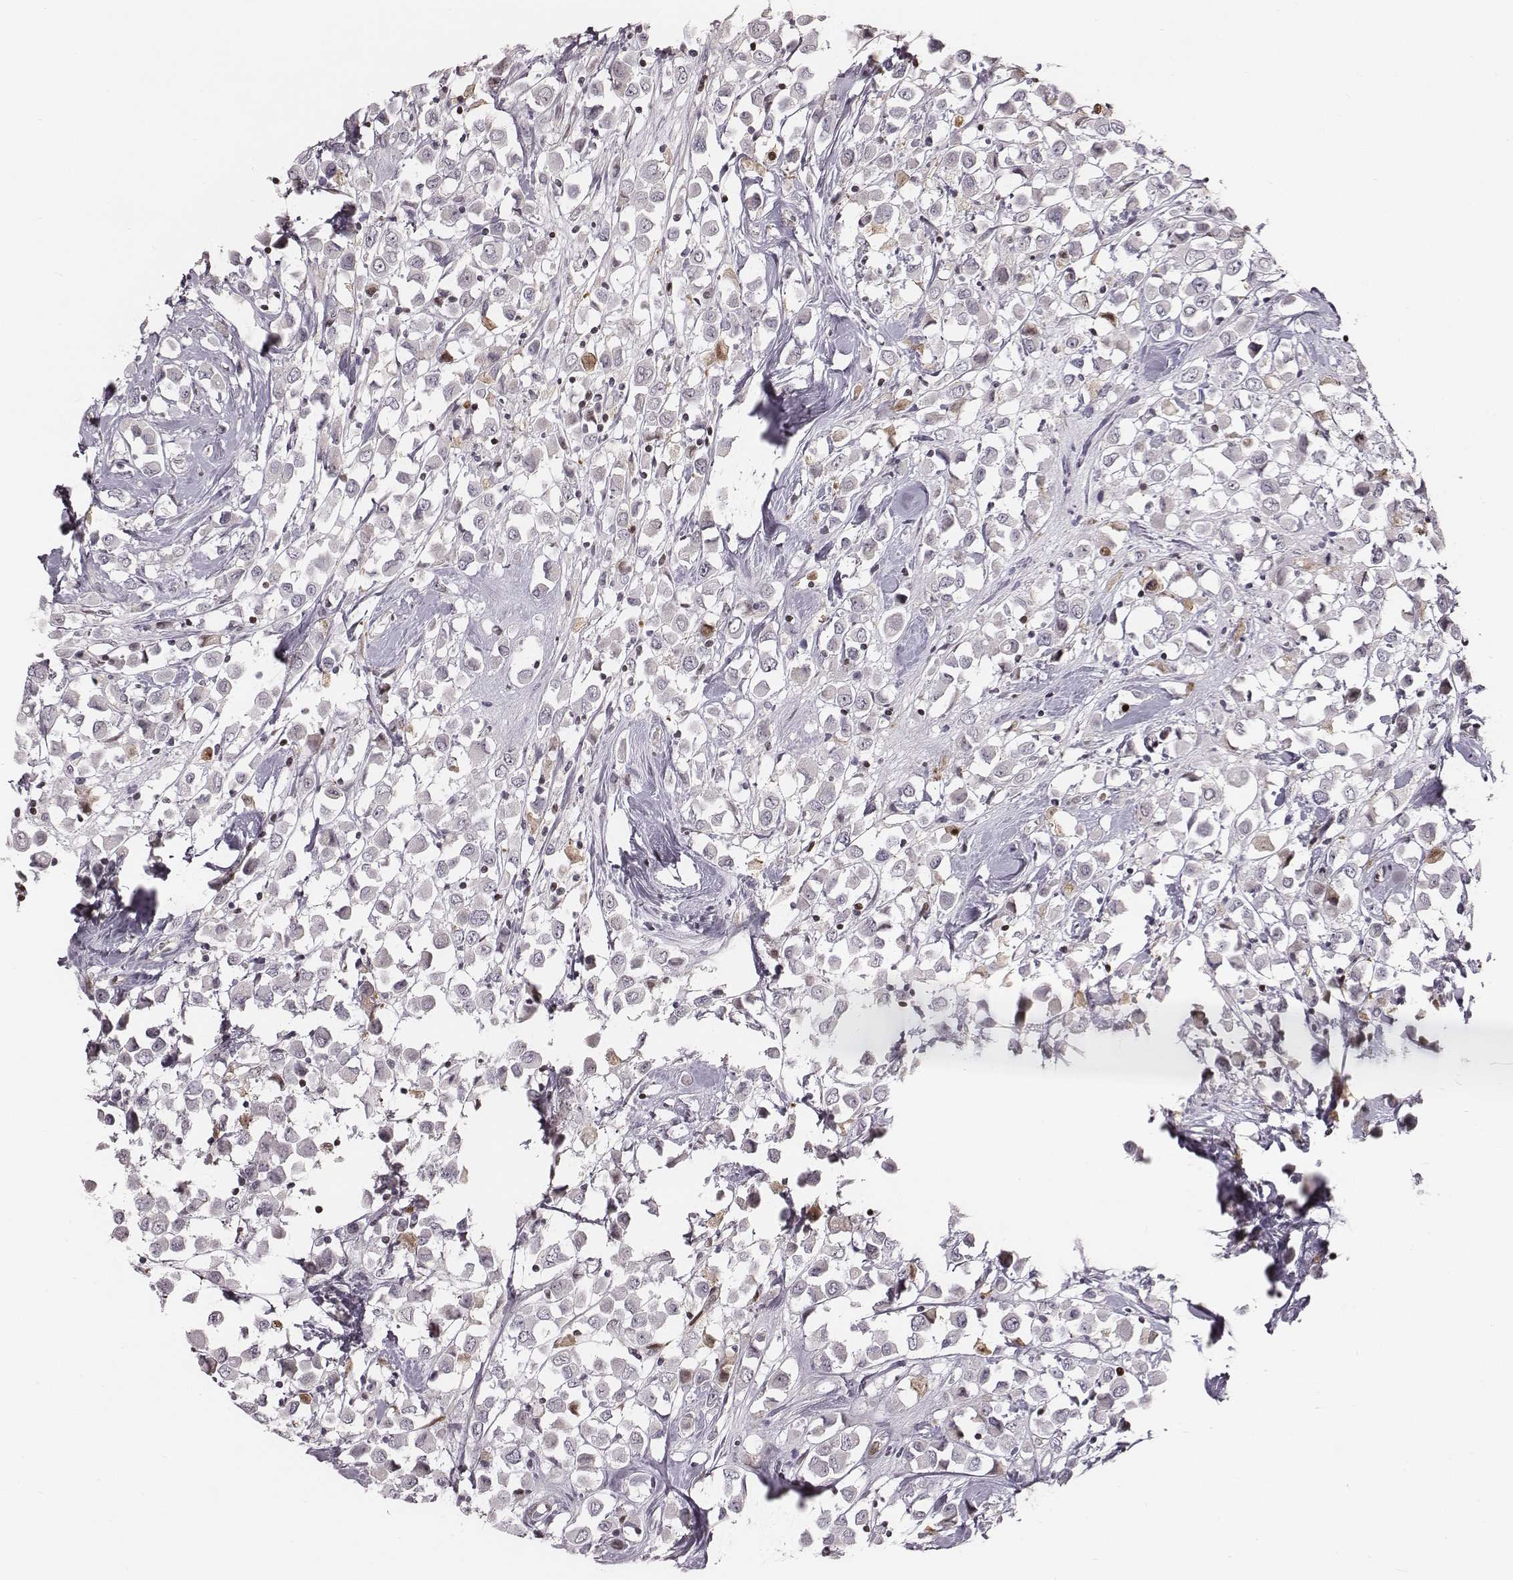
{"staining": {"intensity": "negative", "quantity": "none", "location": "none"}, "tissue": "breast cancer", "cell_type": "Tumor cells", "image_type": "cancer", "snomed": [{"axis": "morphology", "description": "Duct carcinoma"}, {"axis": "topography", "description": "Breast"}], "caption": "An immunohistochemistry (IHC) micrograph of breast cancer (intraductal carcinoma) is shown. There is no staining in tumor cells of breast cancer (intraductal carcinoma).", "gene": "NDC1", "patient": {"sex": "female", "age": 61}}